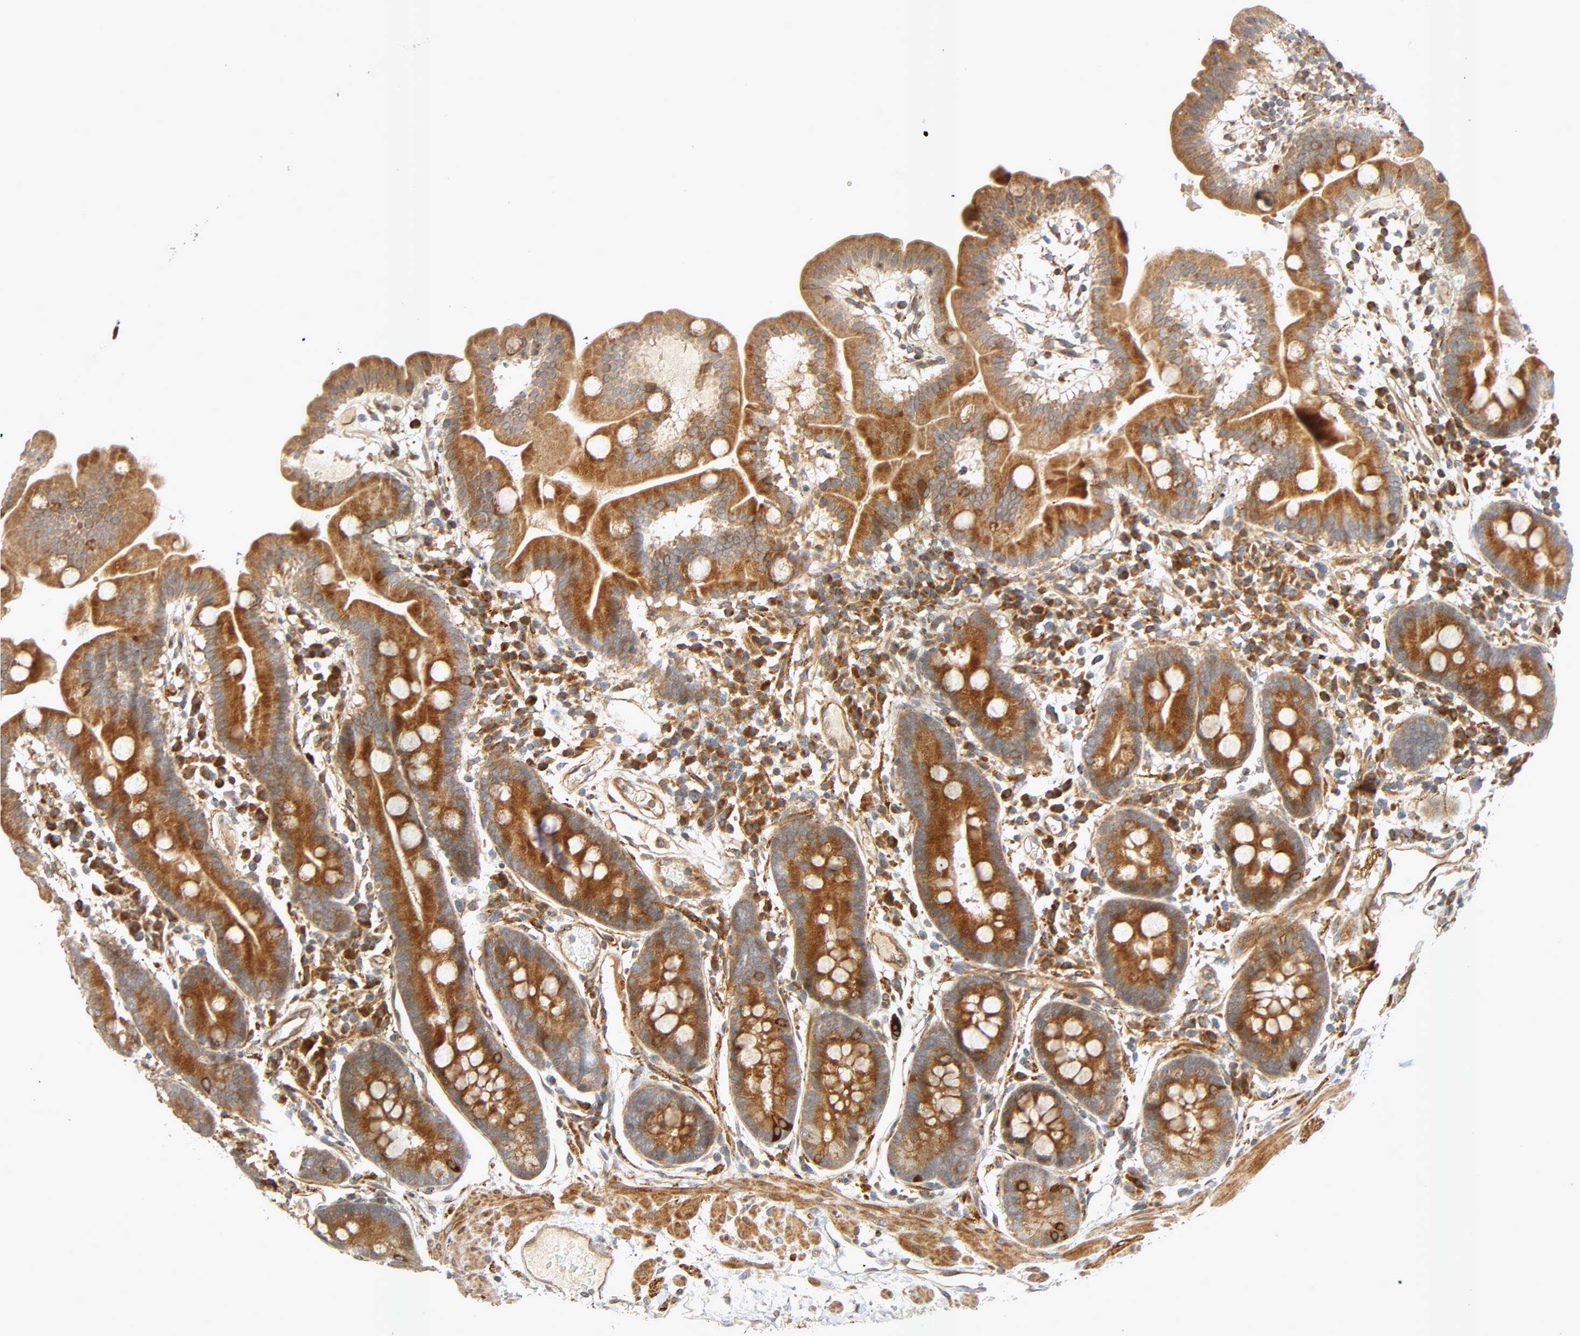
{"staining": {"intensity": "strong", "quantity": "<25%", "location": "cytoplasmic/membranous"}, "tissue": "duodenum", "cell_type": "Glandular cells", "image_type": "normal", "snomed": [{"axis": "morphology", "description": "Normal tissue, NOS"}, {"axis": "topography", "description": "Duodenum"}], "caption": "Protein analysis of benign duodenum shows strong cytoplasmic/membranous positivity in about <25% of glandular cells.", "gene": "SGSM1", "patient": {"sex": "male", "age": 50}}